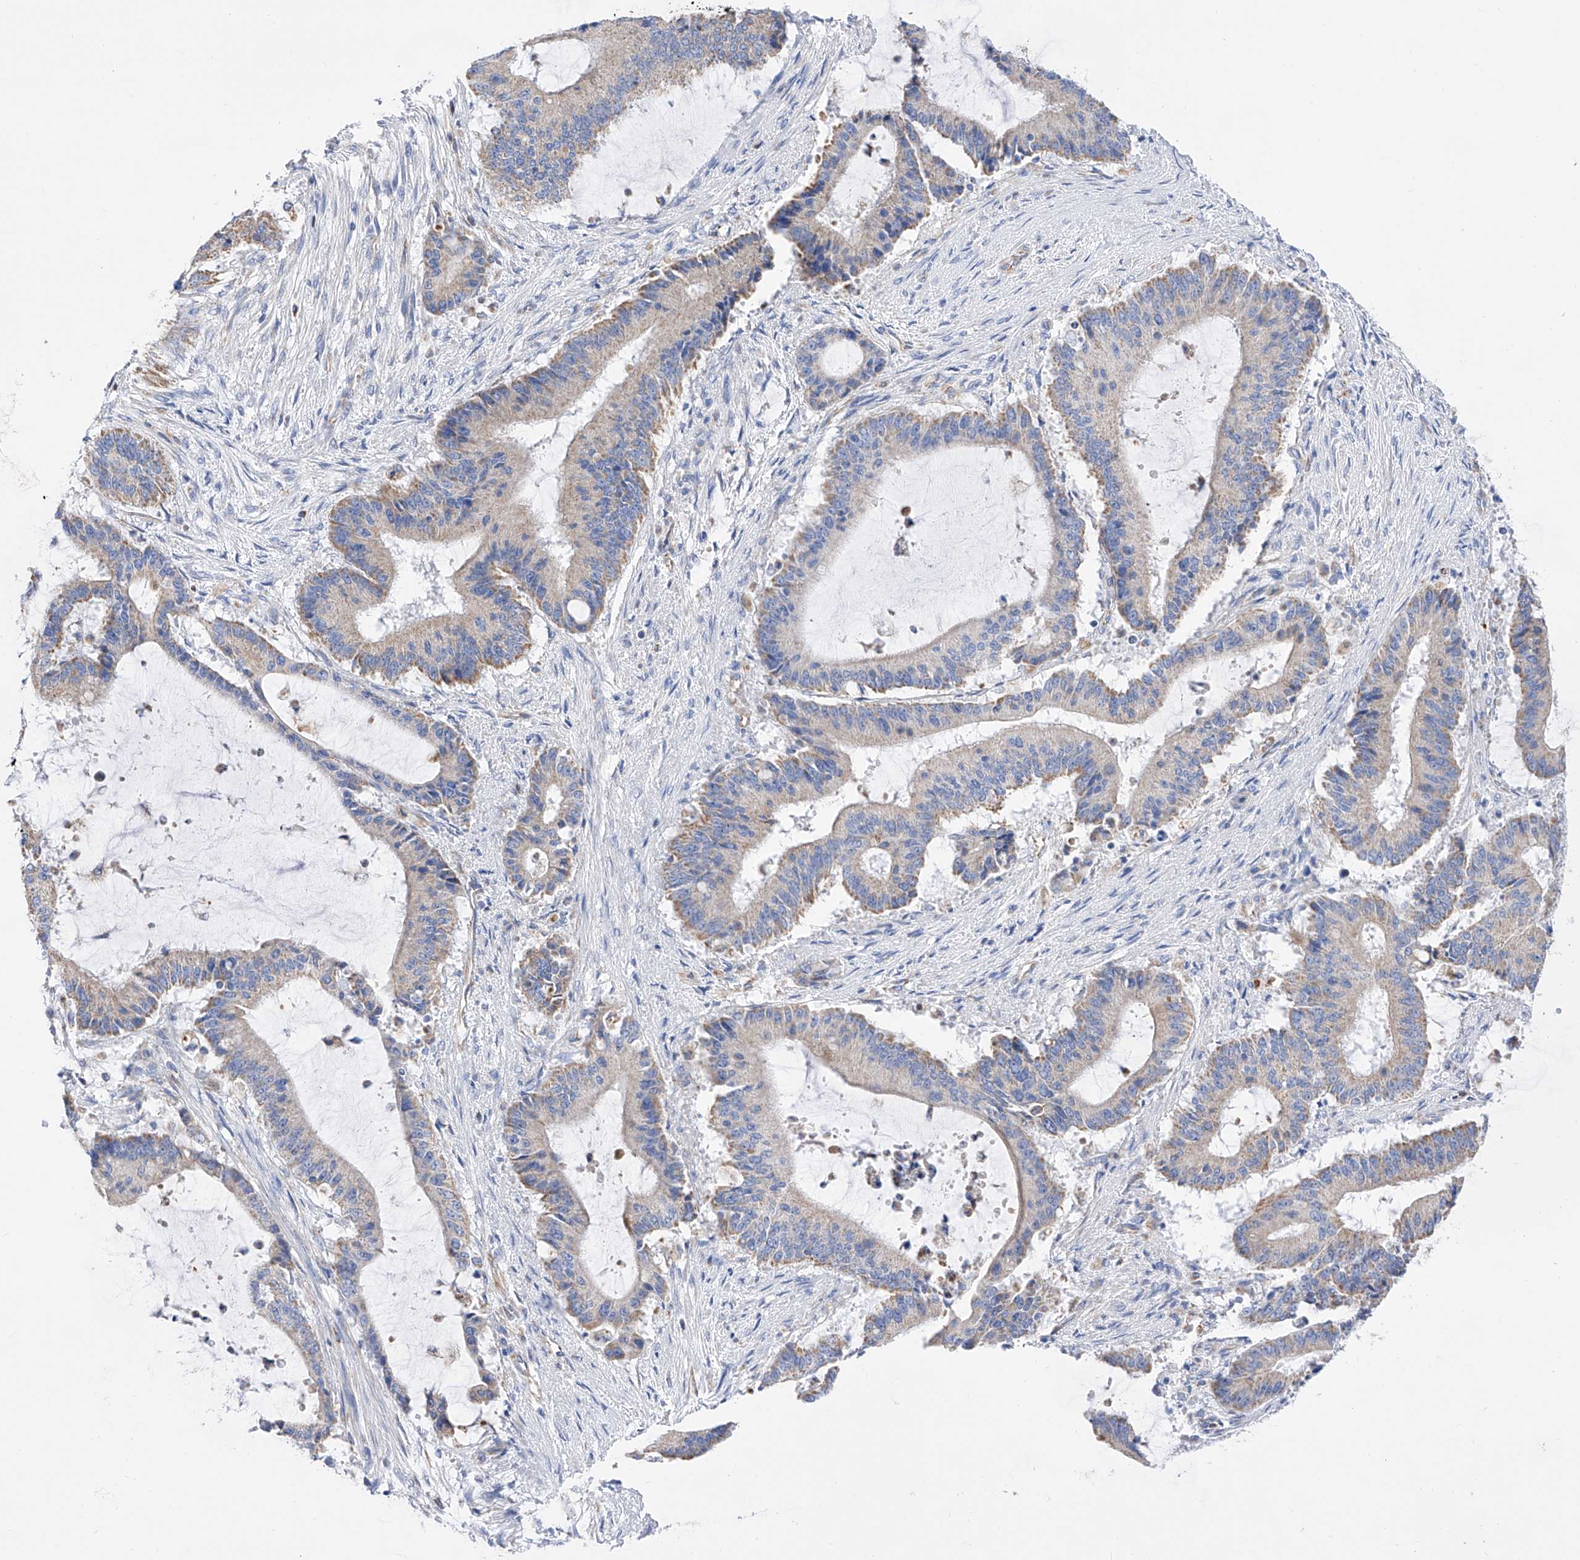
{"staining": {"intensity": "weak", "quantity": "25%-75%", "location": "cytoplasmic/membranous"}, "tissue": "liver cancer", "cell_type": "Tumor cells", "image_type": "cancer", "snomed": [{"axis": "morphology", "description": "Normal tissue, NOS"}, {"axis": "morphology", "description": "Cholangiocarcinoma"}, {"axis": "topography", "description": "Liver"}, {"axis": "topography", "description": "Peripheral nerve tissue"}], "caption": "This is a photomicrograph of IHC staining of liver cholangiocarcinoma, which shows weak positivity in the cytoplasmic/membranous of tumor cells.", "gene": "FLG", "patient": {"sex": "female", "age": 73}}